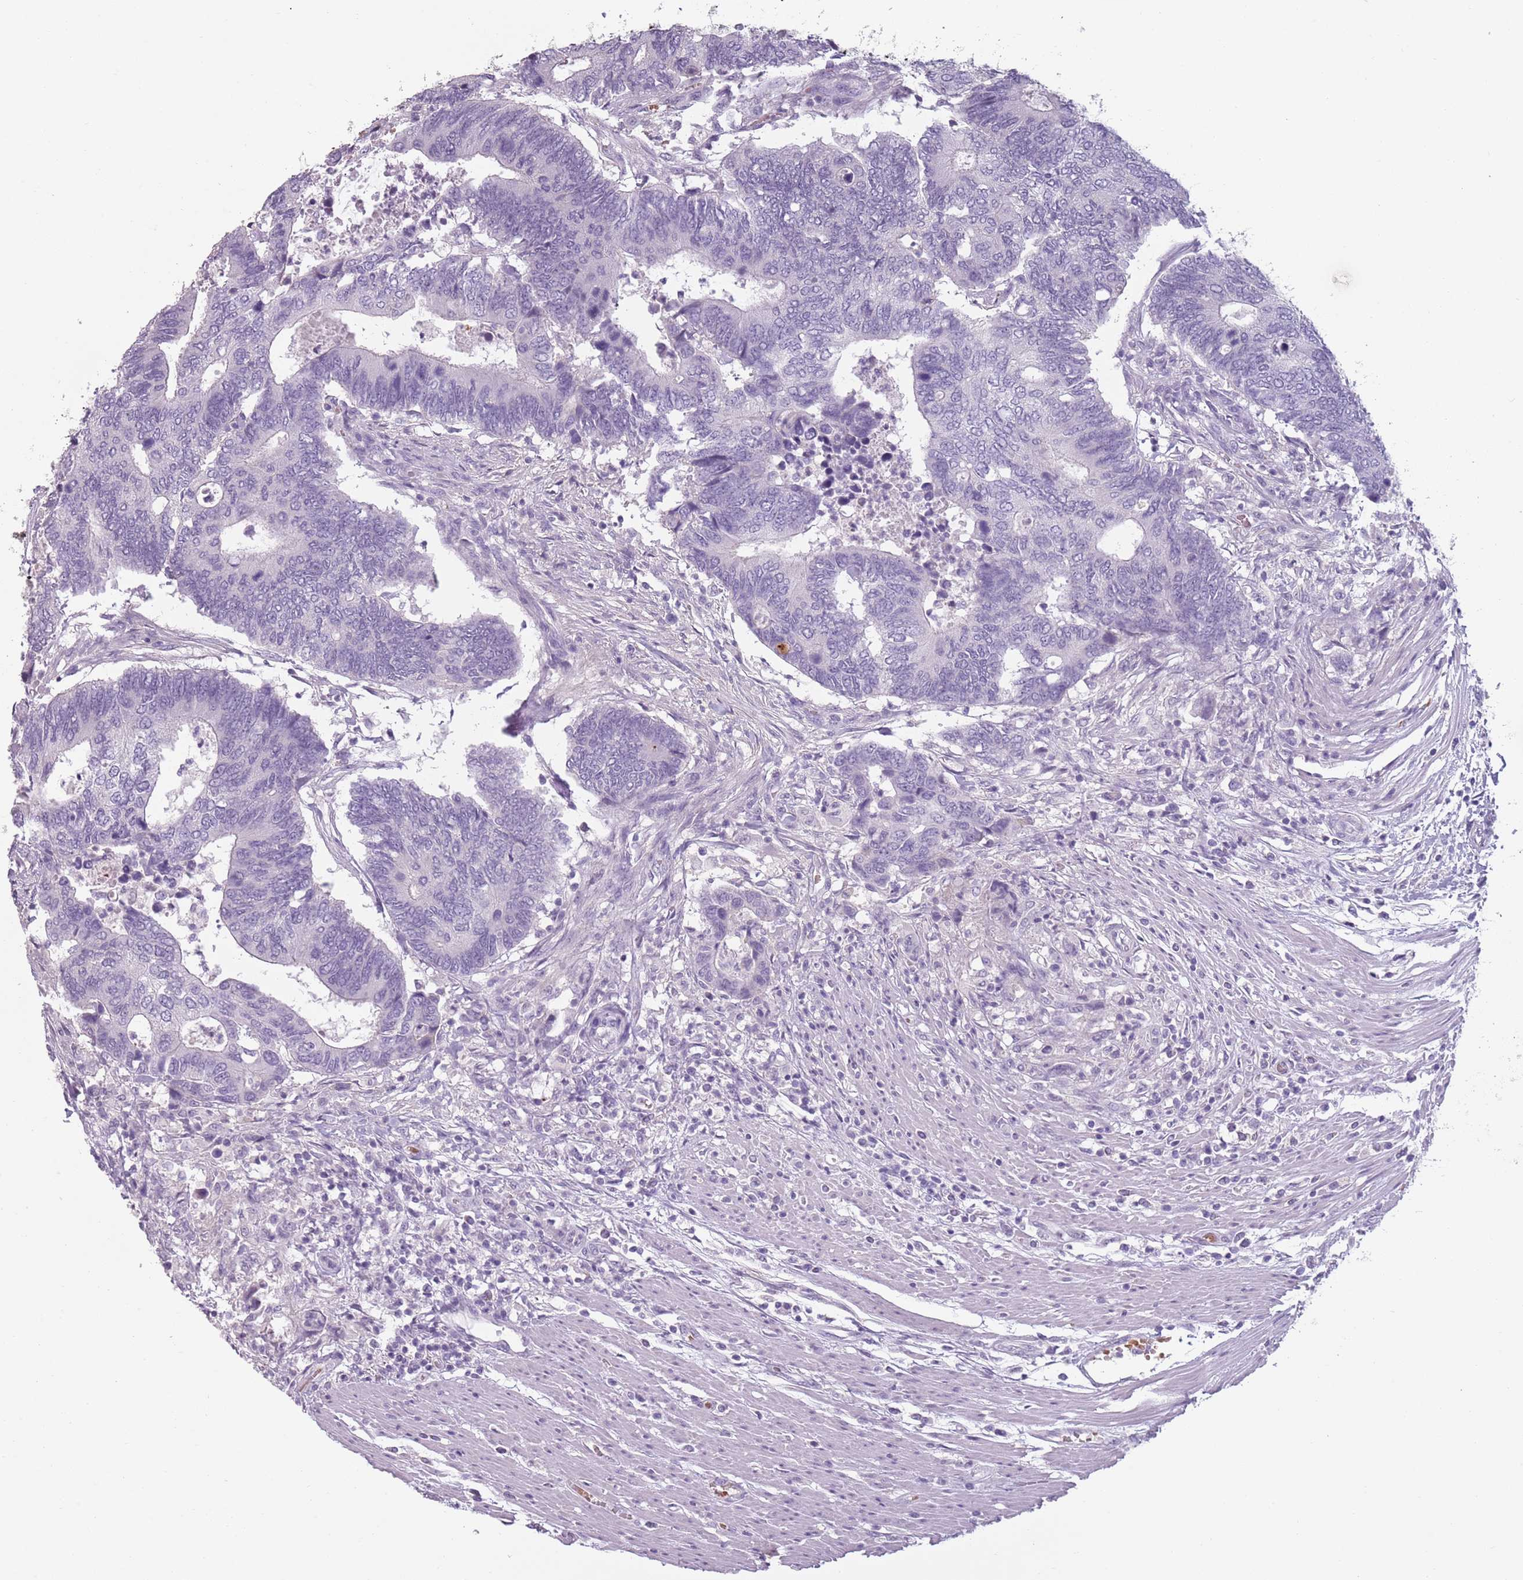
{"staining": {"intensity": "negative", "quantity": "none", "location": "none"}, "tissue": "colorectal cancer", "cell_type": "Tumor cells", "image_type": "cancer", "snomed": [{"axis": "morphology", "description": "Adenocarcinoma, NOS"}, {"axis": "topography", "description": "Colon"}], "caption": "Tumor cells show no significant protein expression in colorectal cancer.", "gene": "PIEZO1", "patient": {"sex": "male", "age": 87}}